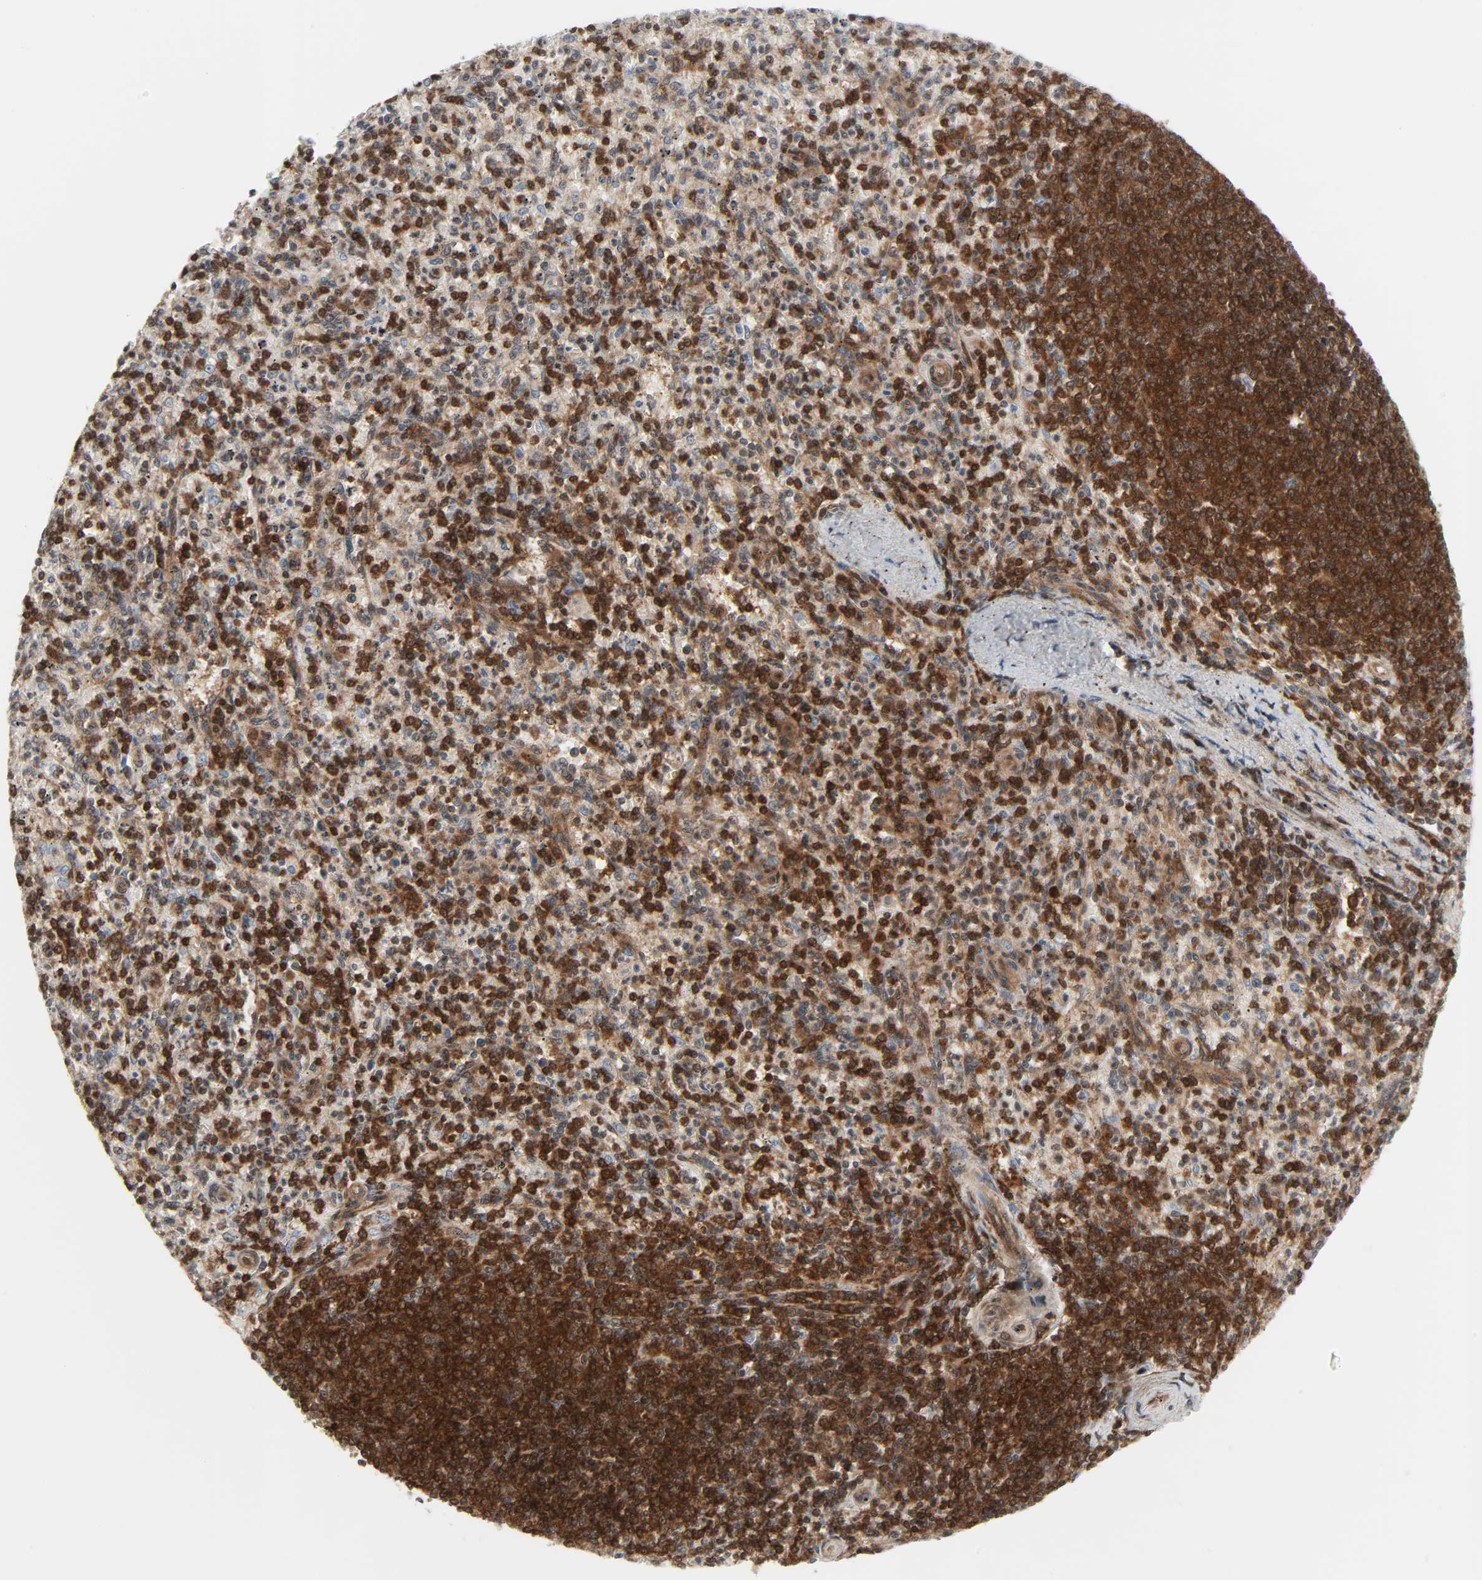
{"staining": {"intensity": "strong", "quantity": "25%-75%", "location": "cytoplasmic/membranous"}, "tissue": "spleen", "cell_type": "Cells in red pulp", "image_type": "normal", "snomed": [{"axis": "morphology", "description": "Normal tissue, NOS"}, {"axis": "topography", "description": "Spleen"}], "caption": "A histopathology image showing strong cytoplasmic/membranous expression in about 25%-75% of cells in red pulp in normal spleen, as visualized by brown immunohistochemical staining.", "gene": "GSK3A", "patient": {"sex": "male", "age": 72}}